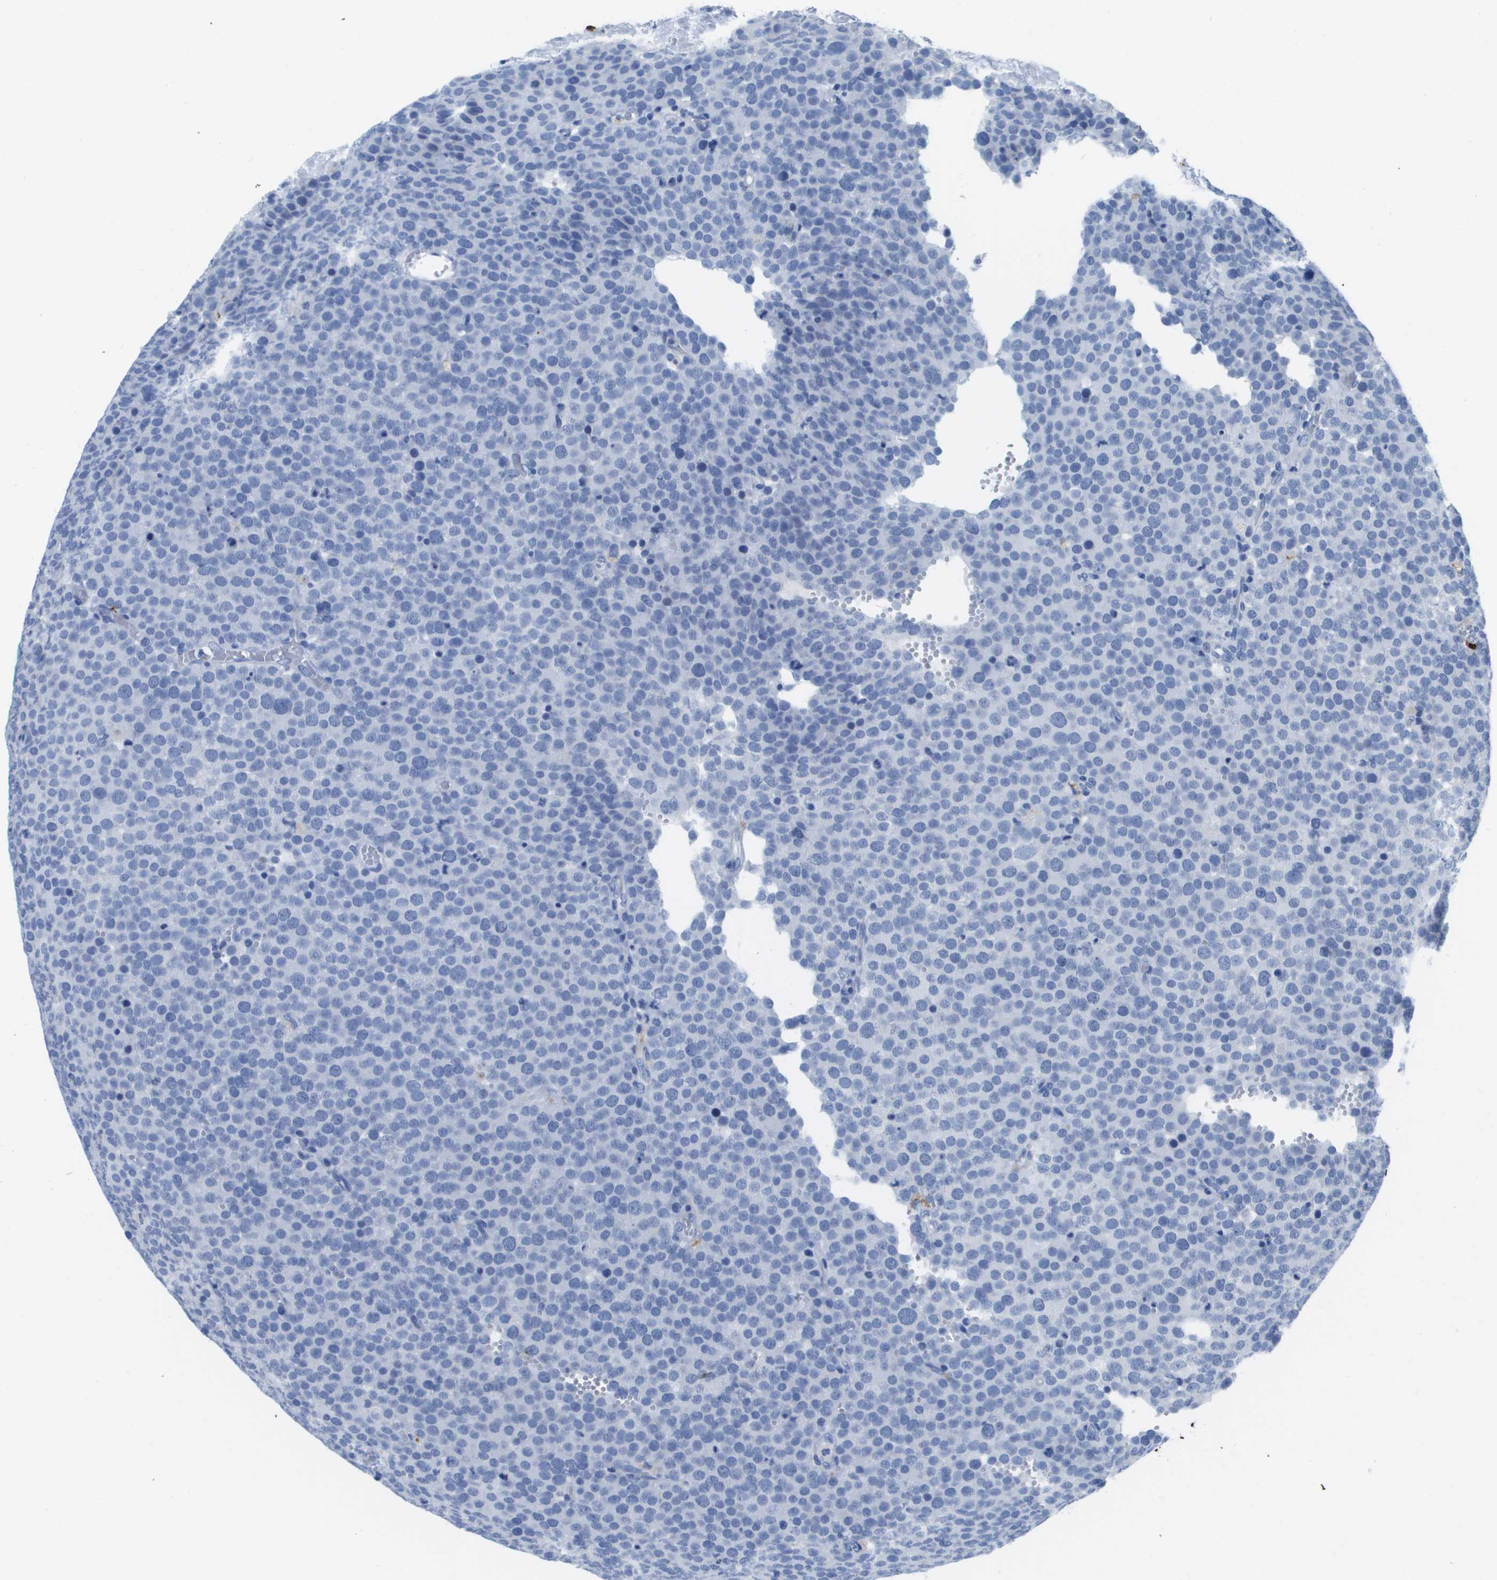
{"staining": {"intensity": "negative", "quantity": "none", "location": "none"}, "tissue": "testis cancer", "cell_type": "Tumor cells", "image_type": "cancer", "snomed": [{"axis": "morphology", "description": "Normal tissue, NOS"}, {"axis": "morphology", "description": "Seminoma, NOS"}, {"axis": "topography", "description": "Testis"}], "caption": "Tumor cells show no significant protein positivity in testis cancer (seminoma).", "gene": "MS4A1", "patient": {"sex": "male", "age": 71}}